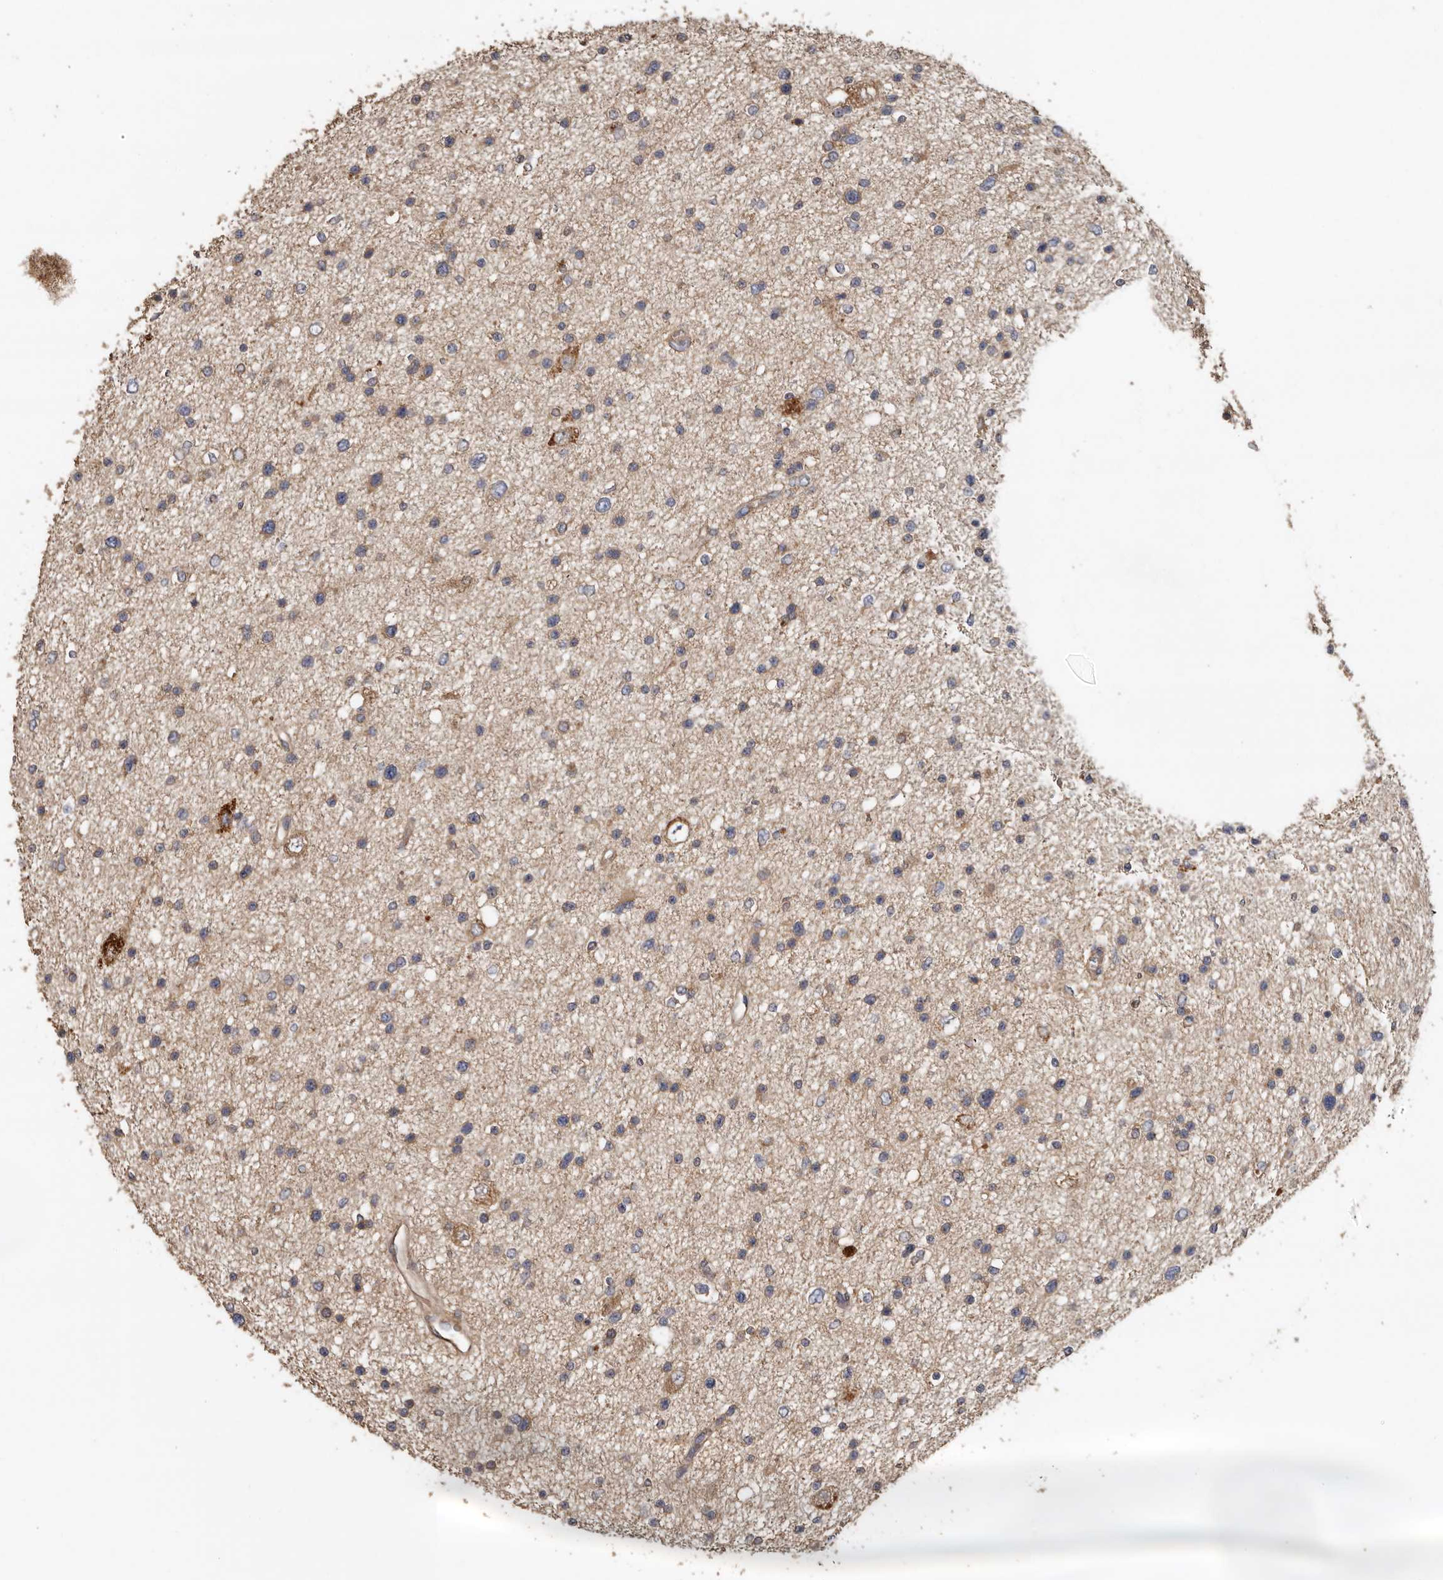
{"staining": {"intensity": "weak", "quantity": "25%-75%", "location": "cytoplasmic/membranous"}, "tissue": "glioma", "cell_type": "Tumor cells", "image_type": "cancer", "snomed": [{"axis": "morphology", "description": "Glioma, malignant, Low grade"}, {"axis": "topography", "description": "Brain"}], "caption": "About 25%-75% of tumor cells in human malignant glioma (low-grade) reveal weak cytoplasmic/membranous protein expression as visualized by brown immunohistochemical staining.", "gene": "FLCN", "patient": {"sex": "female", "age": 37}}